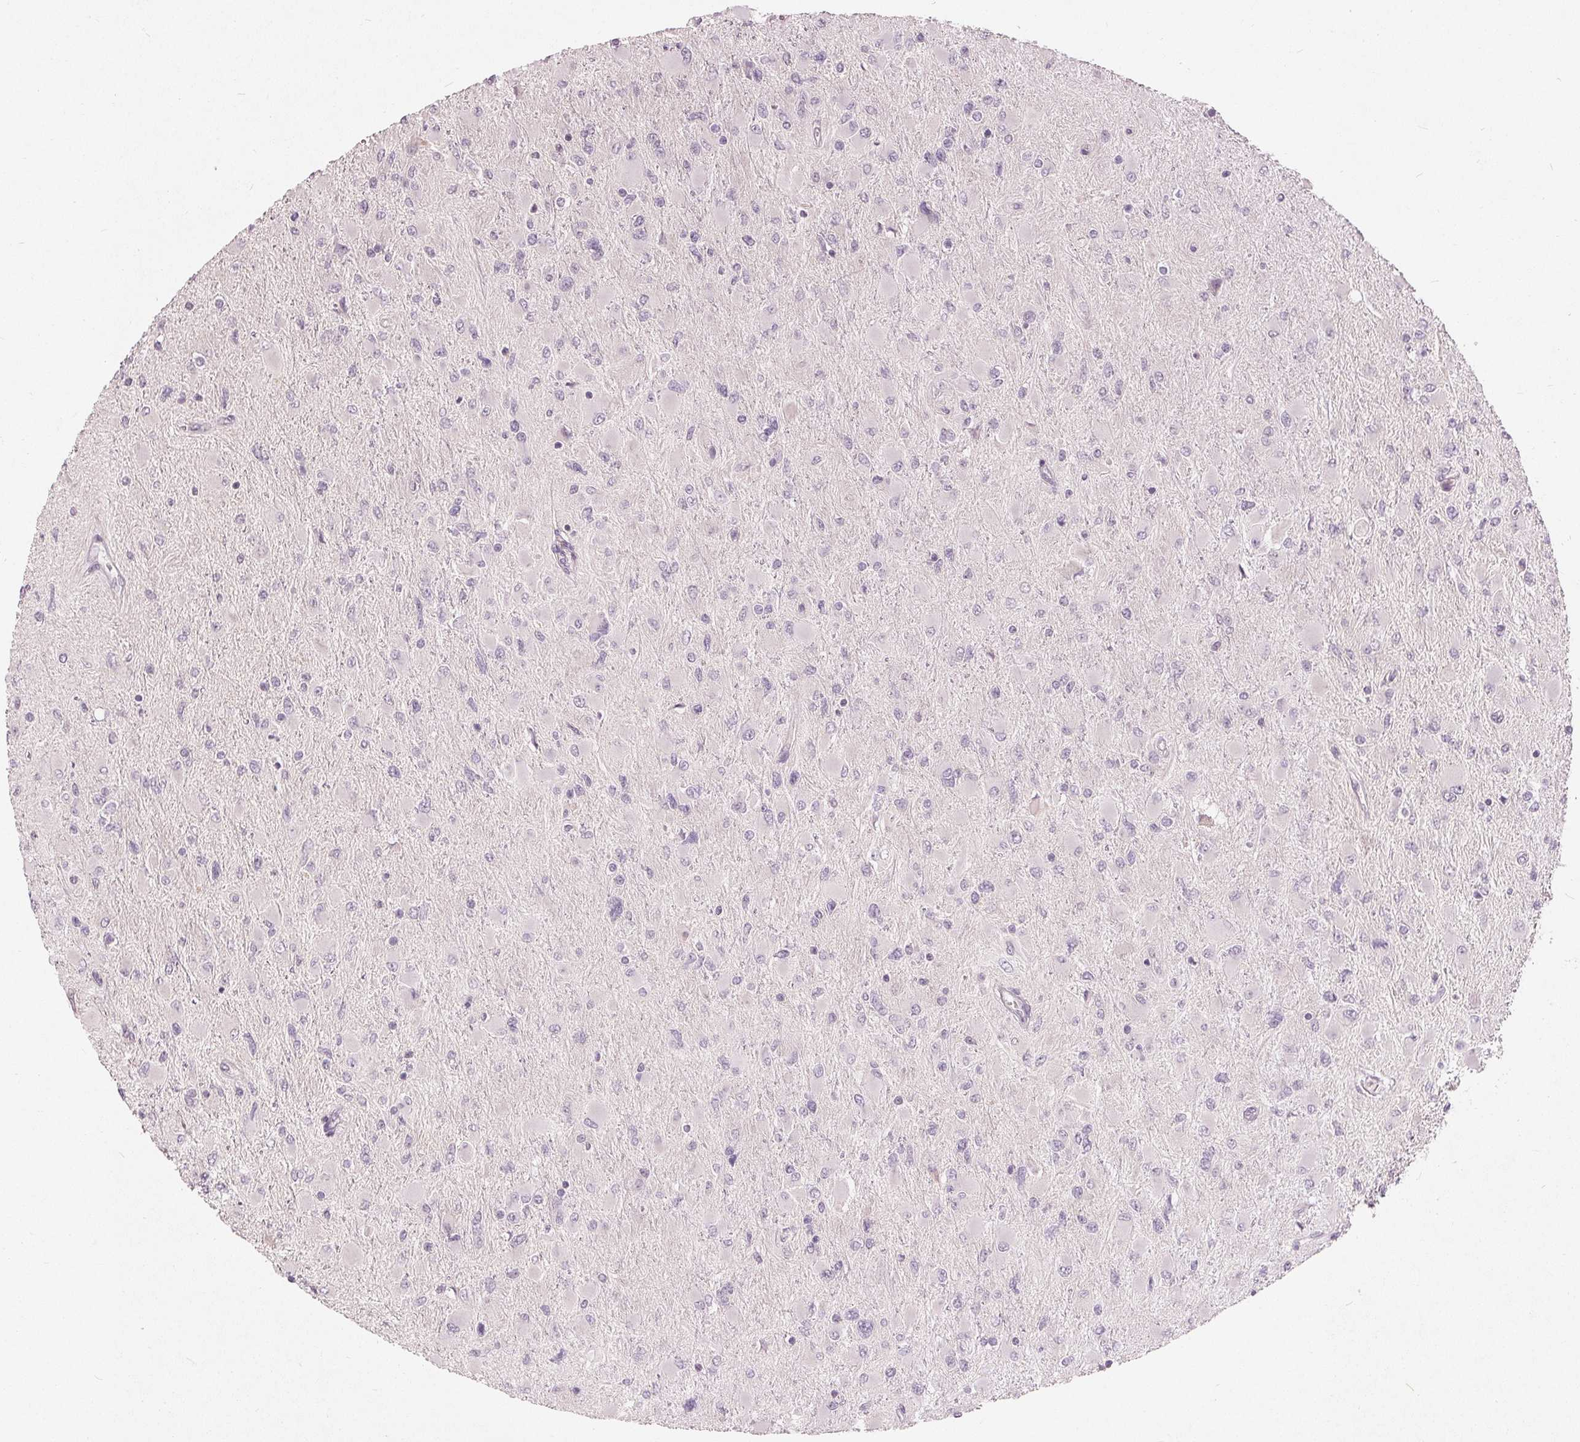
{"staining": {"intensity": "negative", "quantity": "none", "location": "none"}, "tissue": "glioma", "cell_type": "Tumor cells", "image_type": "cancer", "snomed": [{"axis": "morphology", "description": "Glioma, malignant, High grade"}, {"axis": "topography", "description": "Cerebral cortex"}], "caption": "Immunohistochemistry (IHC) of malignant glioma (high-grade) demonstrates no staining in tumor cells.", "gene": "TRIM60", "patient": {"sex": "female", "age": 36}}